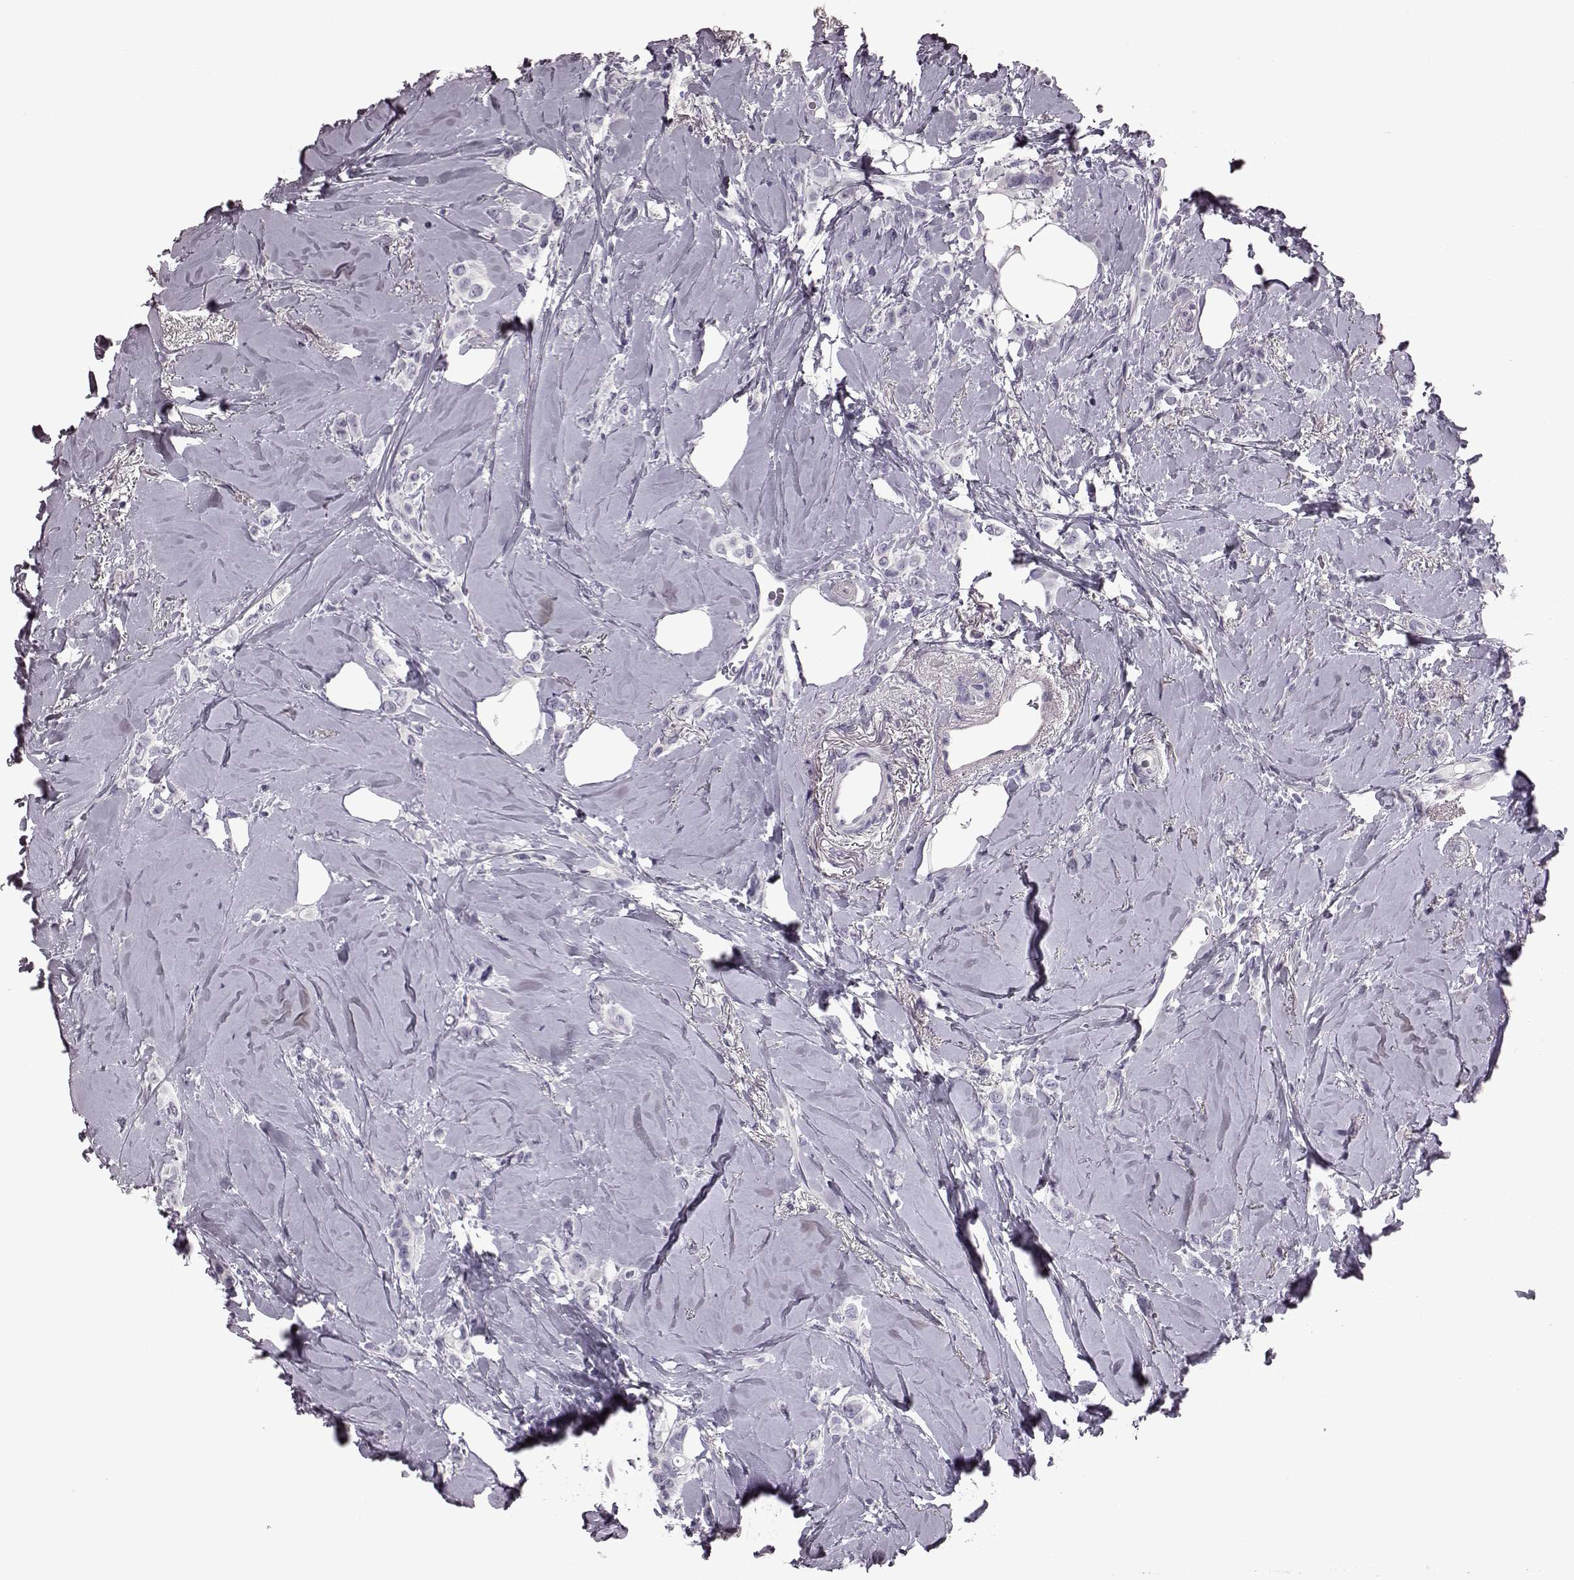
{"staining": {"intensity": "negative", "quantity": "none", "location": "none"}, "tissue": "breast cancer", "cell_type": "Tumor cells", "image_type": "cancer", "snomed": [{"axis": "morphology", "description": "Lobular carcinoma"}, {"axis": "topography", "description": "Breast"}], "caption": "This is a histopathology image of IHC staining of breast cancer (lobular carcinoma), which shows no positivity in tumor cells.", "gene": "SNTG1", "patient": {"sex": "female", "age": 66}}